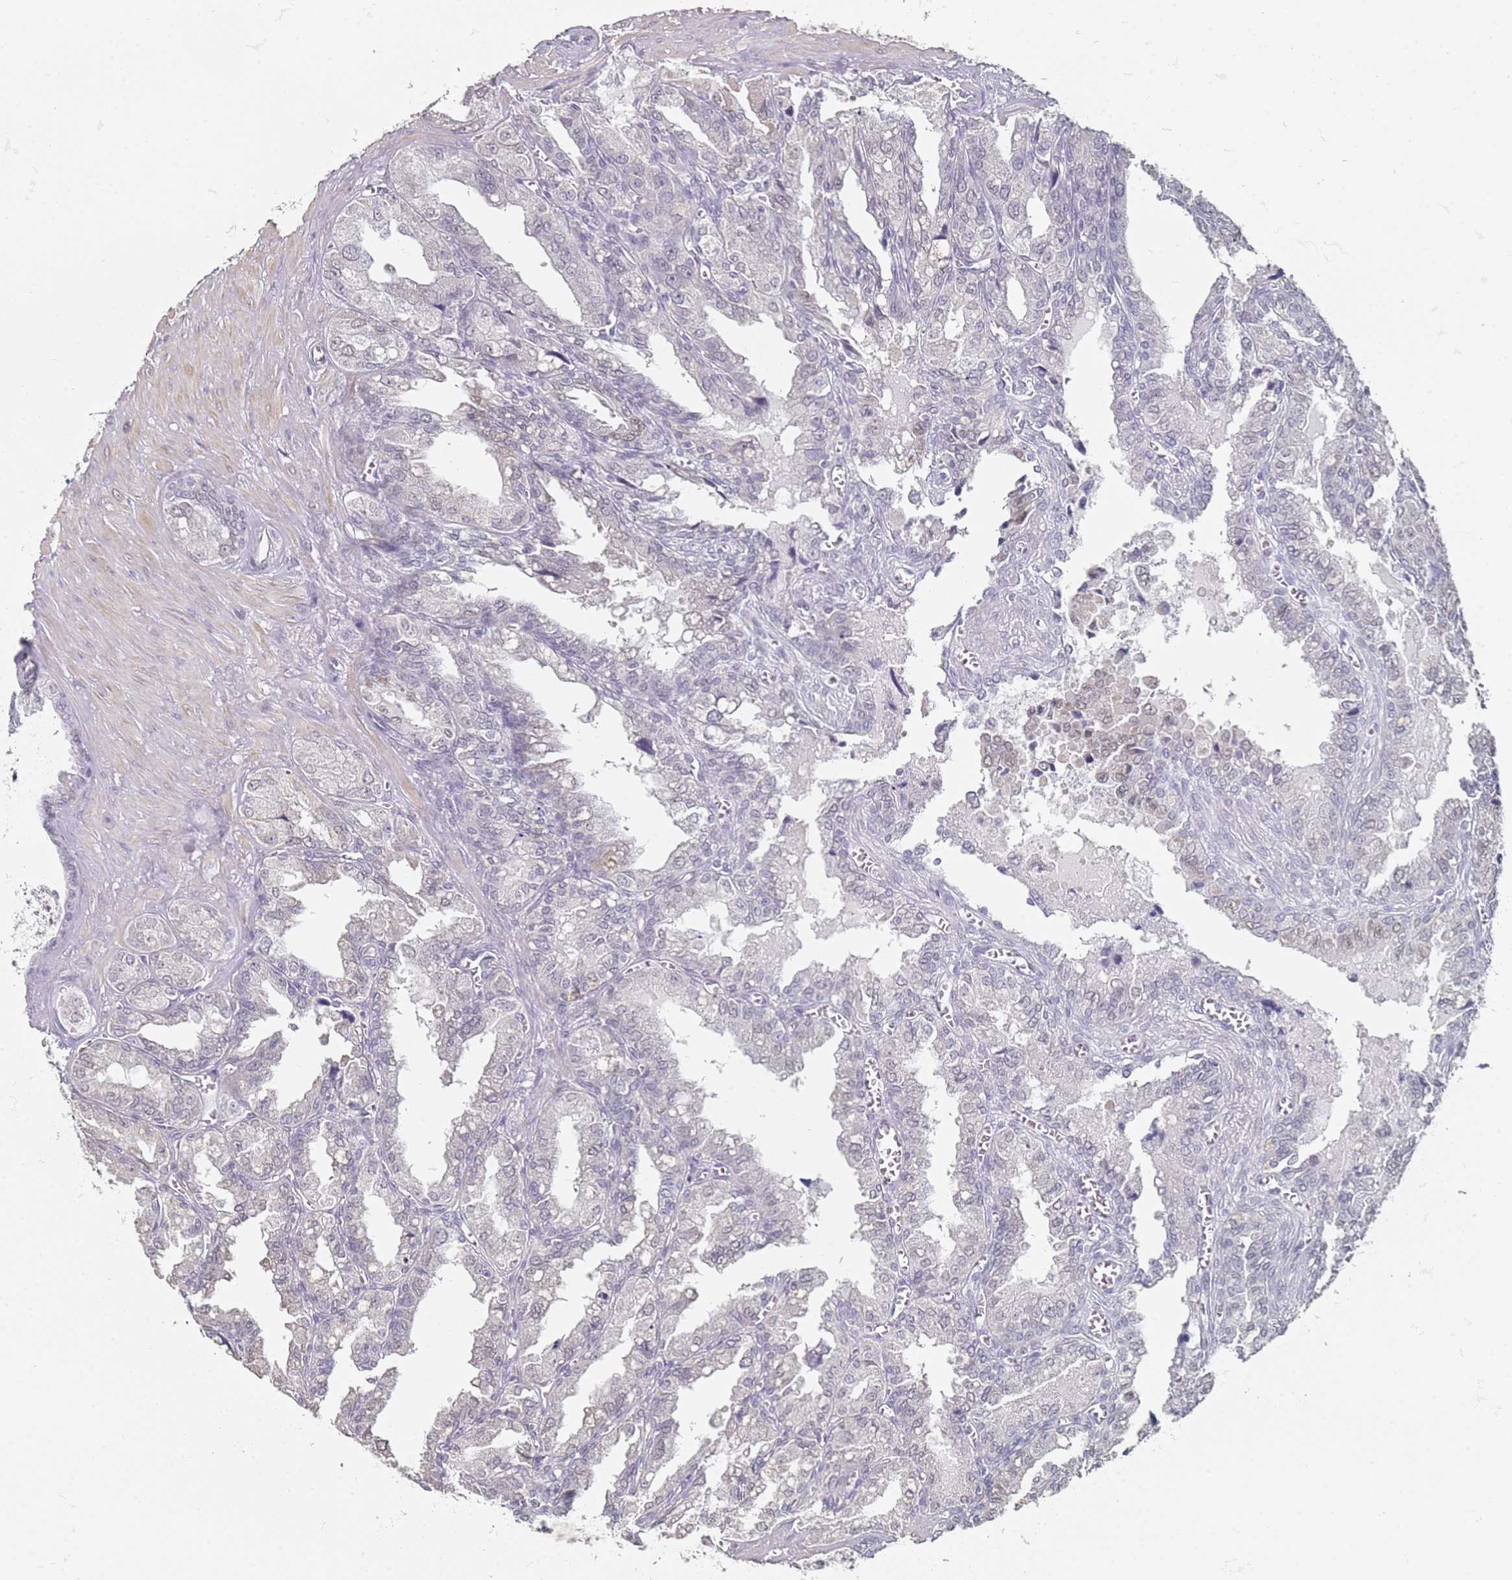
{"staining": {"intensity": "negative", "quantity": "none", "location": "none"}, "tissue": "seminal vesicle", "cell_type": "Glandular cells", "image_type": "normal", "snomed": [{"axis": "morphology", "description": "Normal tissue, NOS"}, {"axis": "topography", "description": "Seminal veicle"}], "caption": "Human seminal vesicle stained for a protein using immunohistochemistry (IHC) reveals no expression in glandular cells.", "gene": "DNAH11", "patient": {"sex": "male", "age": 67}}